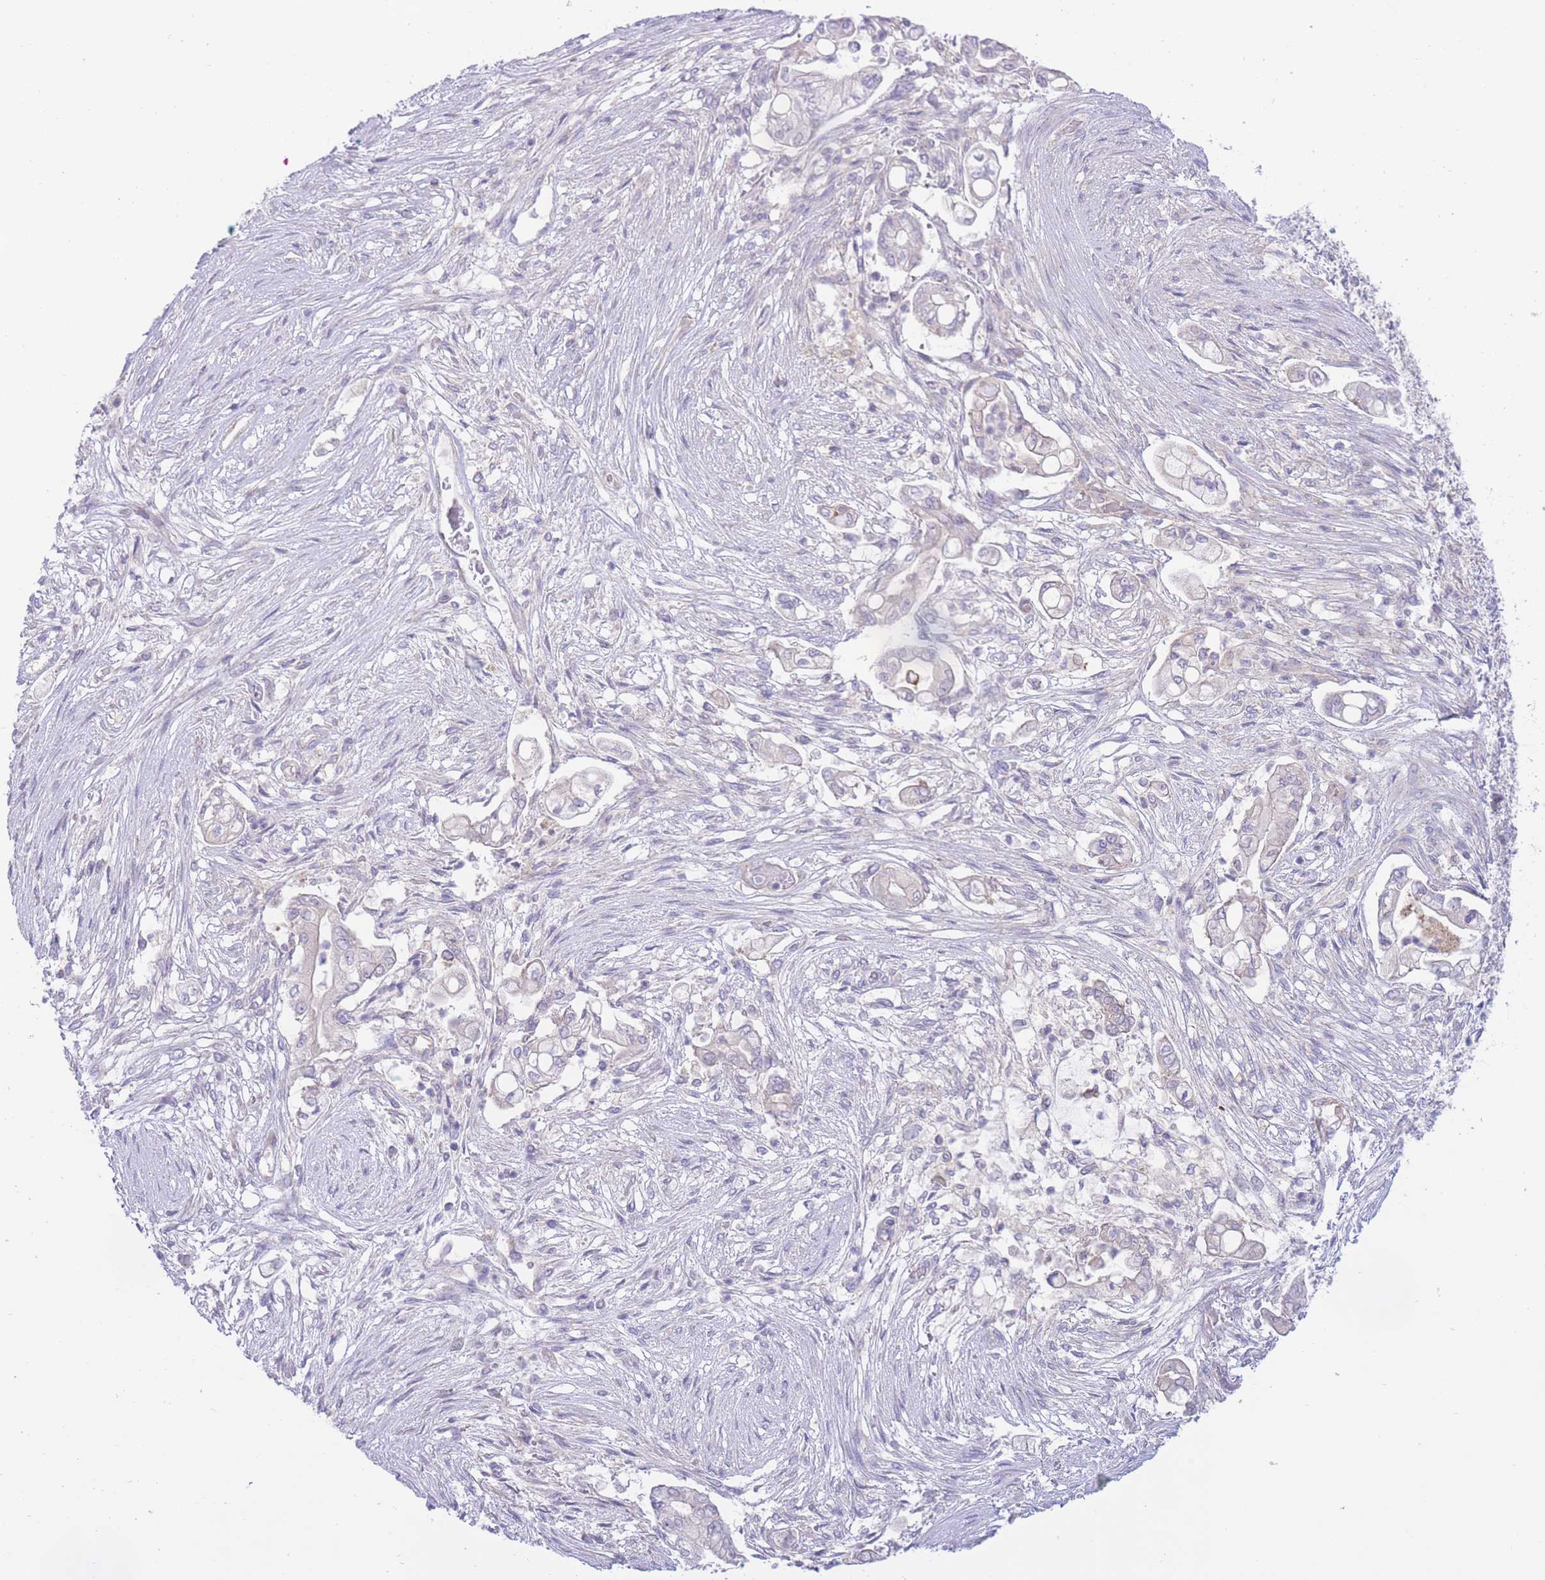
{"staining": {"intensity": "negative", "quantity": "none", "location": "none"}, "tissue": "pancreatic cancer", "cell_type": "Tumor cells", "image_type": "cancer", "snomed": [{"axis": "morphology", "description": "Adenocarcinoma, NOS"}, {"axis": "topography", "description": "Pancreas"}], "caption": "Image shows no significant protein staining in tumor cells of adenocarcinoma (pancreatic).", "gene": "ALS2CL", "patient": {"sex": "female", "age": 69}}